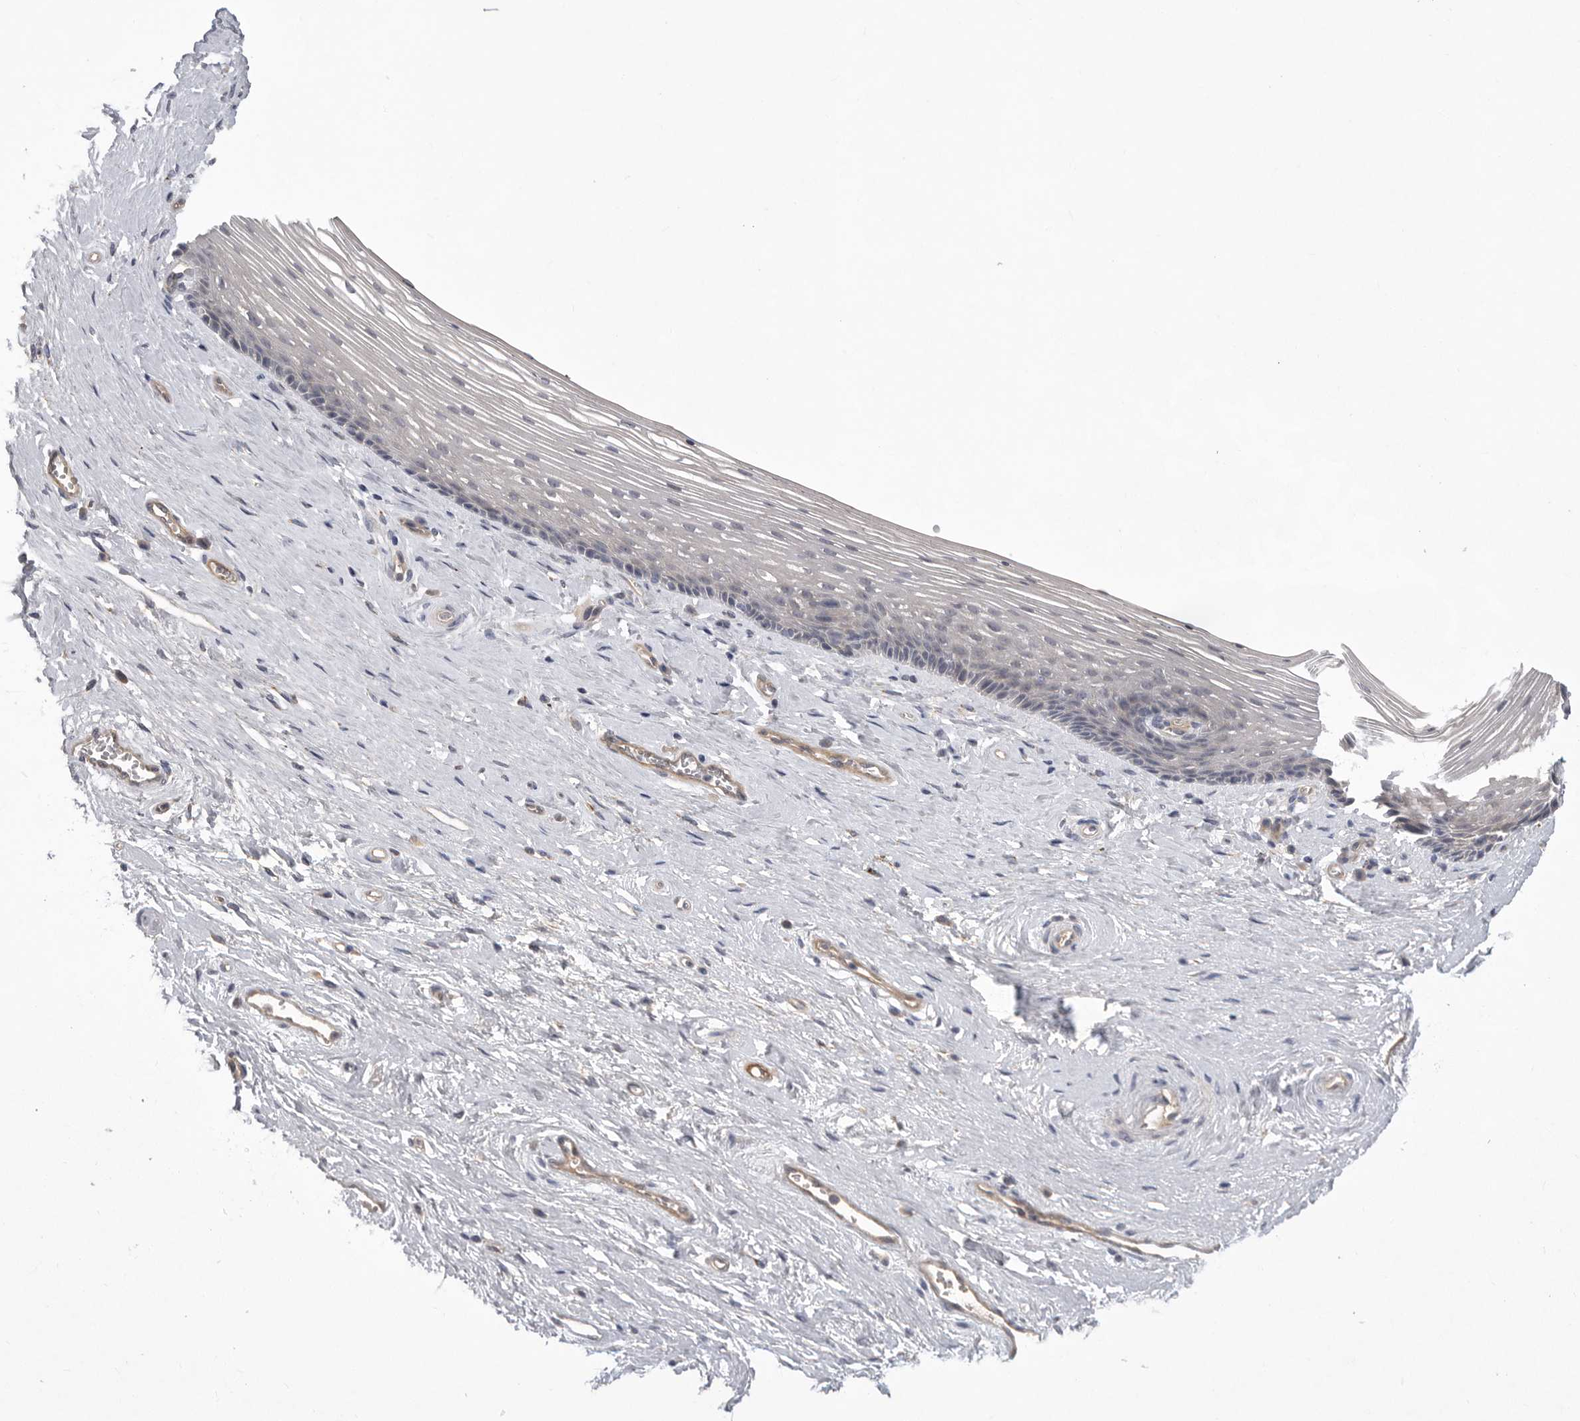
{"staining": {"intensity": "negative", "quantity": "none", "location": "none"}, "tissue": "vagina", "cell_type": "Squamous epithelial cells", "image_type": "normal", "snomed": [{"axis": "morphology", "description": "Normal tissue, NOS"}, {"axis": "topography", "description": "Vagina"}], "caption": "Squamous epithelial cells are negative for protein expression in benign human vagina. (DAB (3,3'-diaminobenzidine) immunohistochemistry visualized using brightfield microscopy, high magnification).", "gene": "DHDDS", "patient": {"sex": "female", "age": 46}}